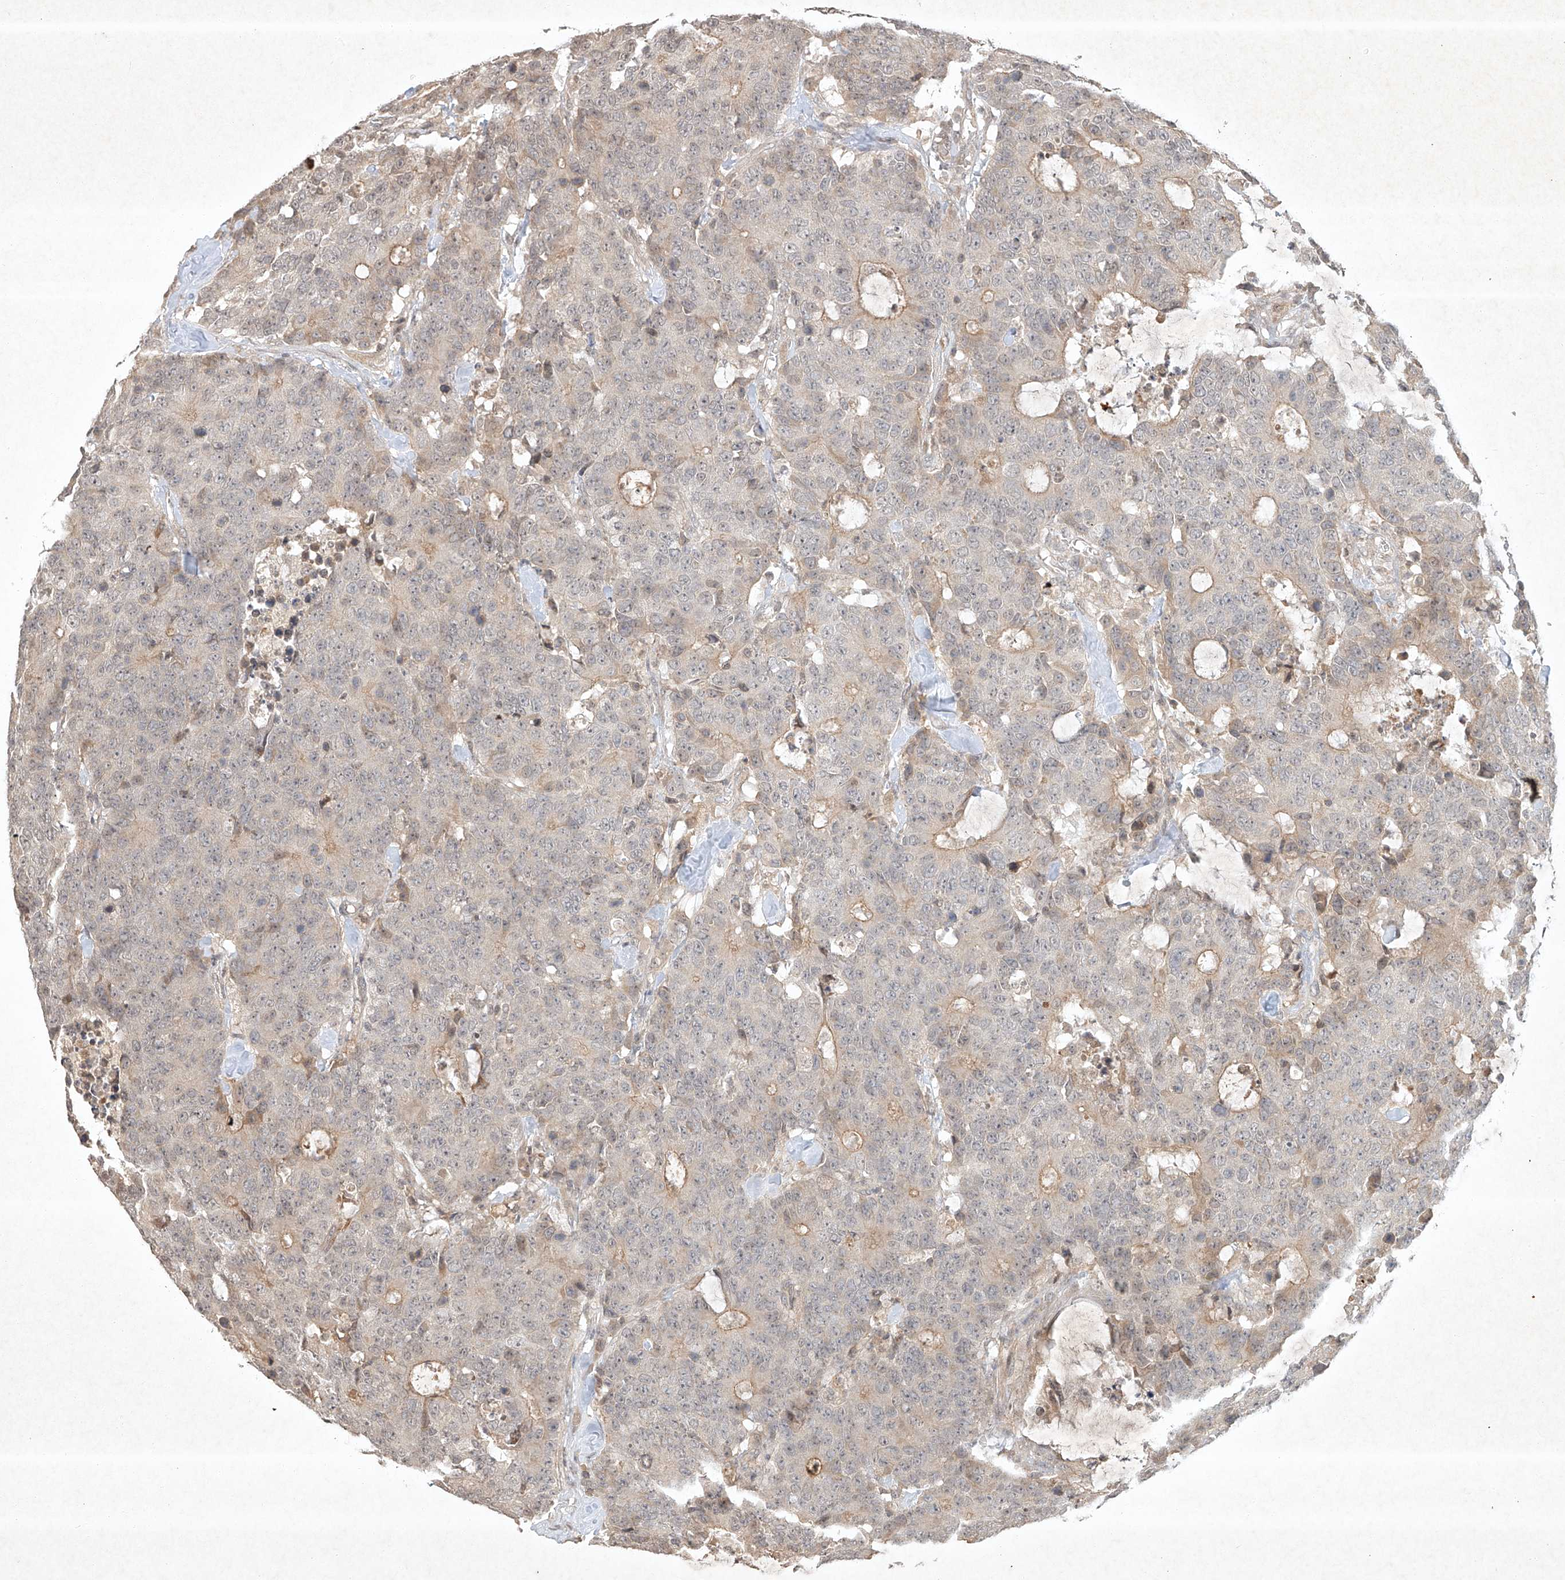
{"staining": {"intensity": "moderate", "quantity": "<25%", "location": "cytoplasmic/membranous"}, "tissue": "colorectal cancer", "cell_type": "Tumor cells", "image_type": "cancer", "snomed": [{"axis": "morphology", "description": "Adenocarcinoma, NOS"}, {"axis": "topography", "description": "Colon"}], "caption": "Adenocarcinoma (colorectal) stained with immunohistochemistry shows moderate cytoplasmic/membranous staining in about <25% of tumor cells.", "gene": "BTRC", "patient": {"sex": "female", "age": 86}}